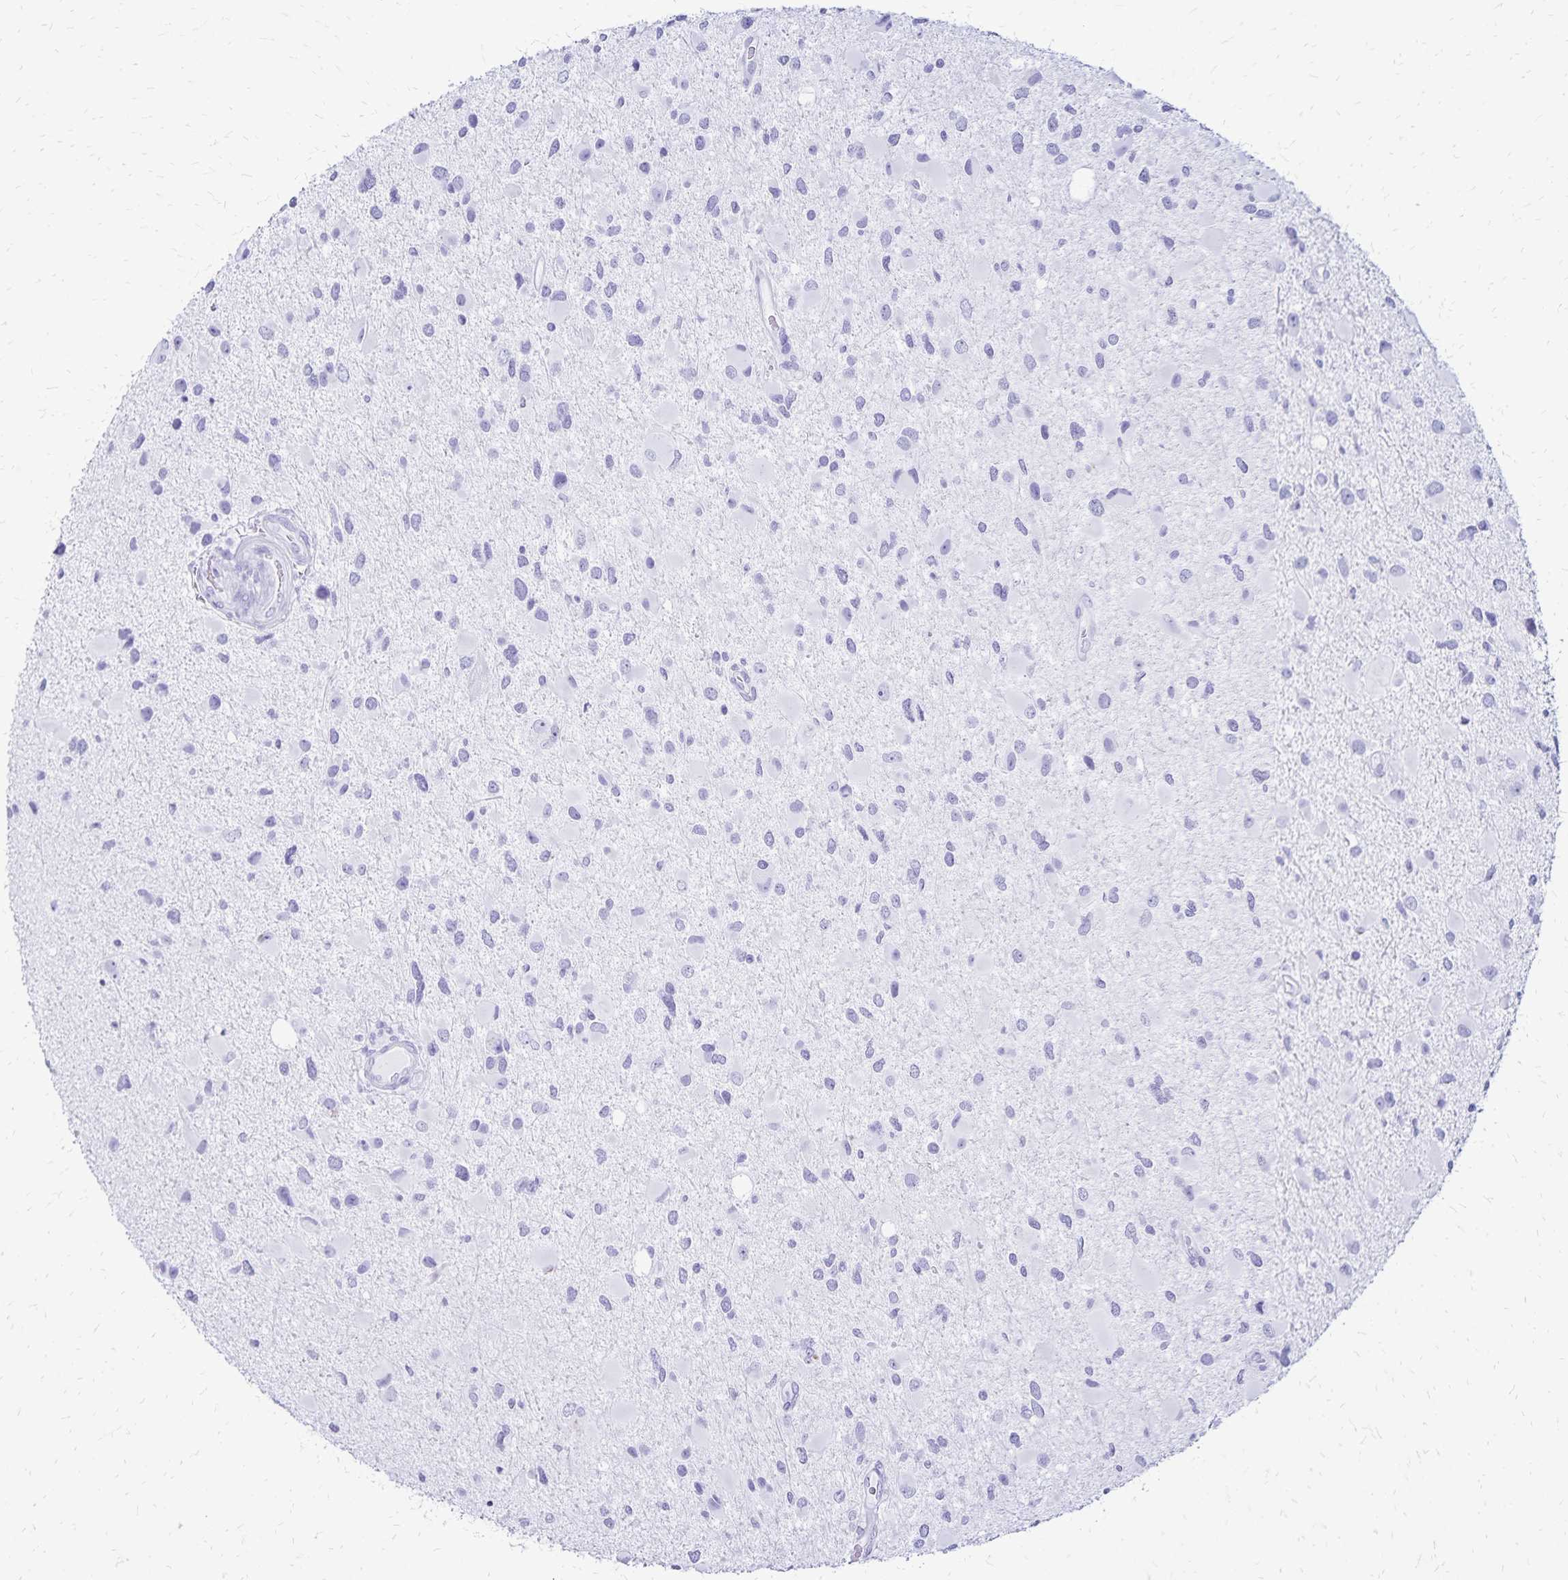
{"staining": {"intensity": "negative", "quantity": "none", "location": "none"}, "tissue": "glioma", "cell_type": "Tumor cells", "image_type": "cancer", "snomed": [{"axis": "morphology", "description": "Glioma, malignant, Low grade"}, {"axis": "topography", "description": "Brain"}], "caption": "IHC micrograph of human glioma stained for a protein (brown), which displays no positivity in tumor cells.", "gene": "LIN28B", "patient": {"sex": "female", "age": 32}}